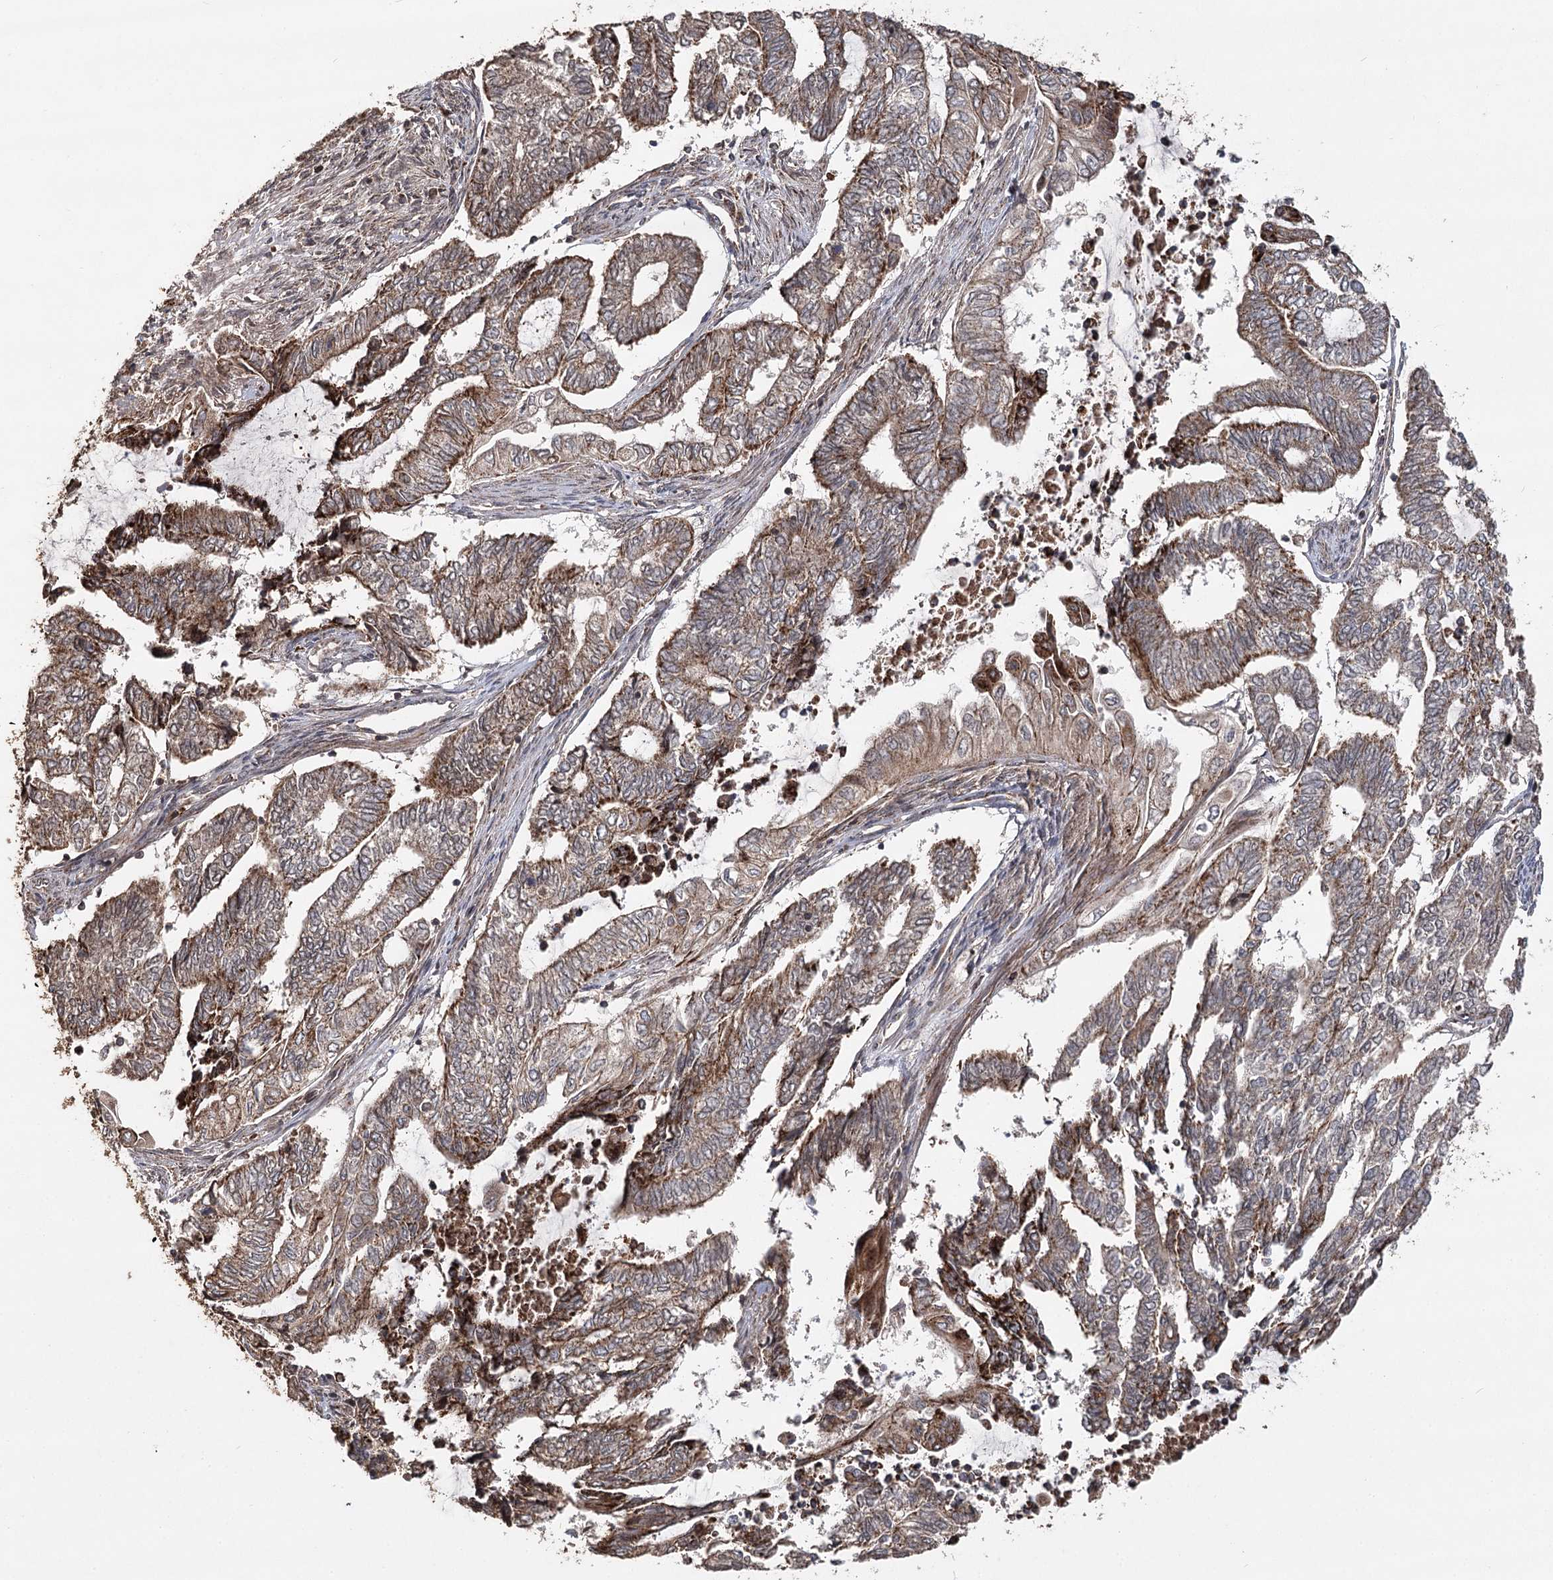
{"staining": {"intensity": "moderate", "quantity": ">75%", "location": "cytoplasmic/membranous"}, "tissue": "endometrial cancer", "cell_type": "Tumor cells", "image_type": "cancer", "snomed": [{"axis": "morphology", "description": "Adenocarcinoma, NOS"}, {"axis": "topography", "description": "Uterus"}, {"axis": "topography", "description": "Endometrium"}], "caption": "A brown stain shows moderate cytoplasmic/membranous positivity of a protein in human adenocarcinoma (endometrial) tumor cells. Using DAB (3,3'-diaminobenzidine) (brown) and hematoxylin (blue) stains, captured at high magnification using brightfield microscopy.", "gene": "ZNRF3", "patient": {"sex": "female", "age": 70}}